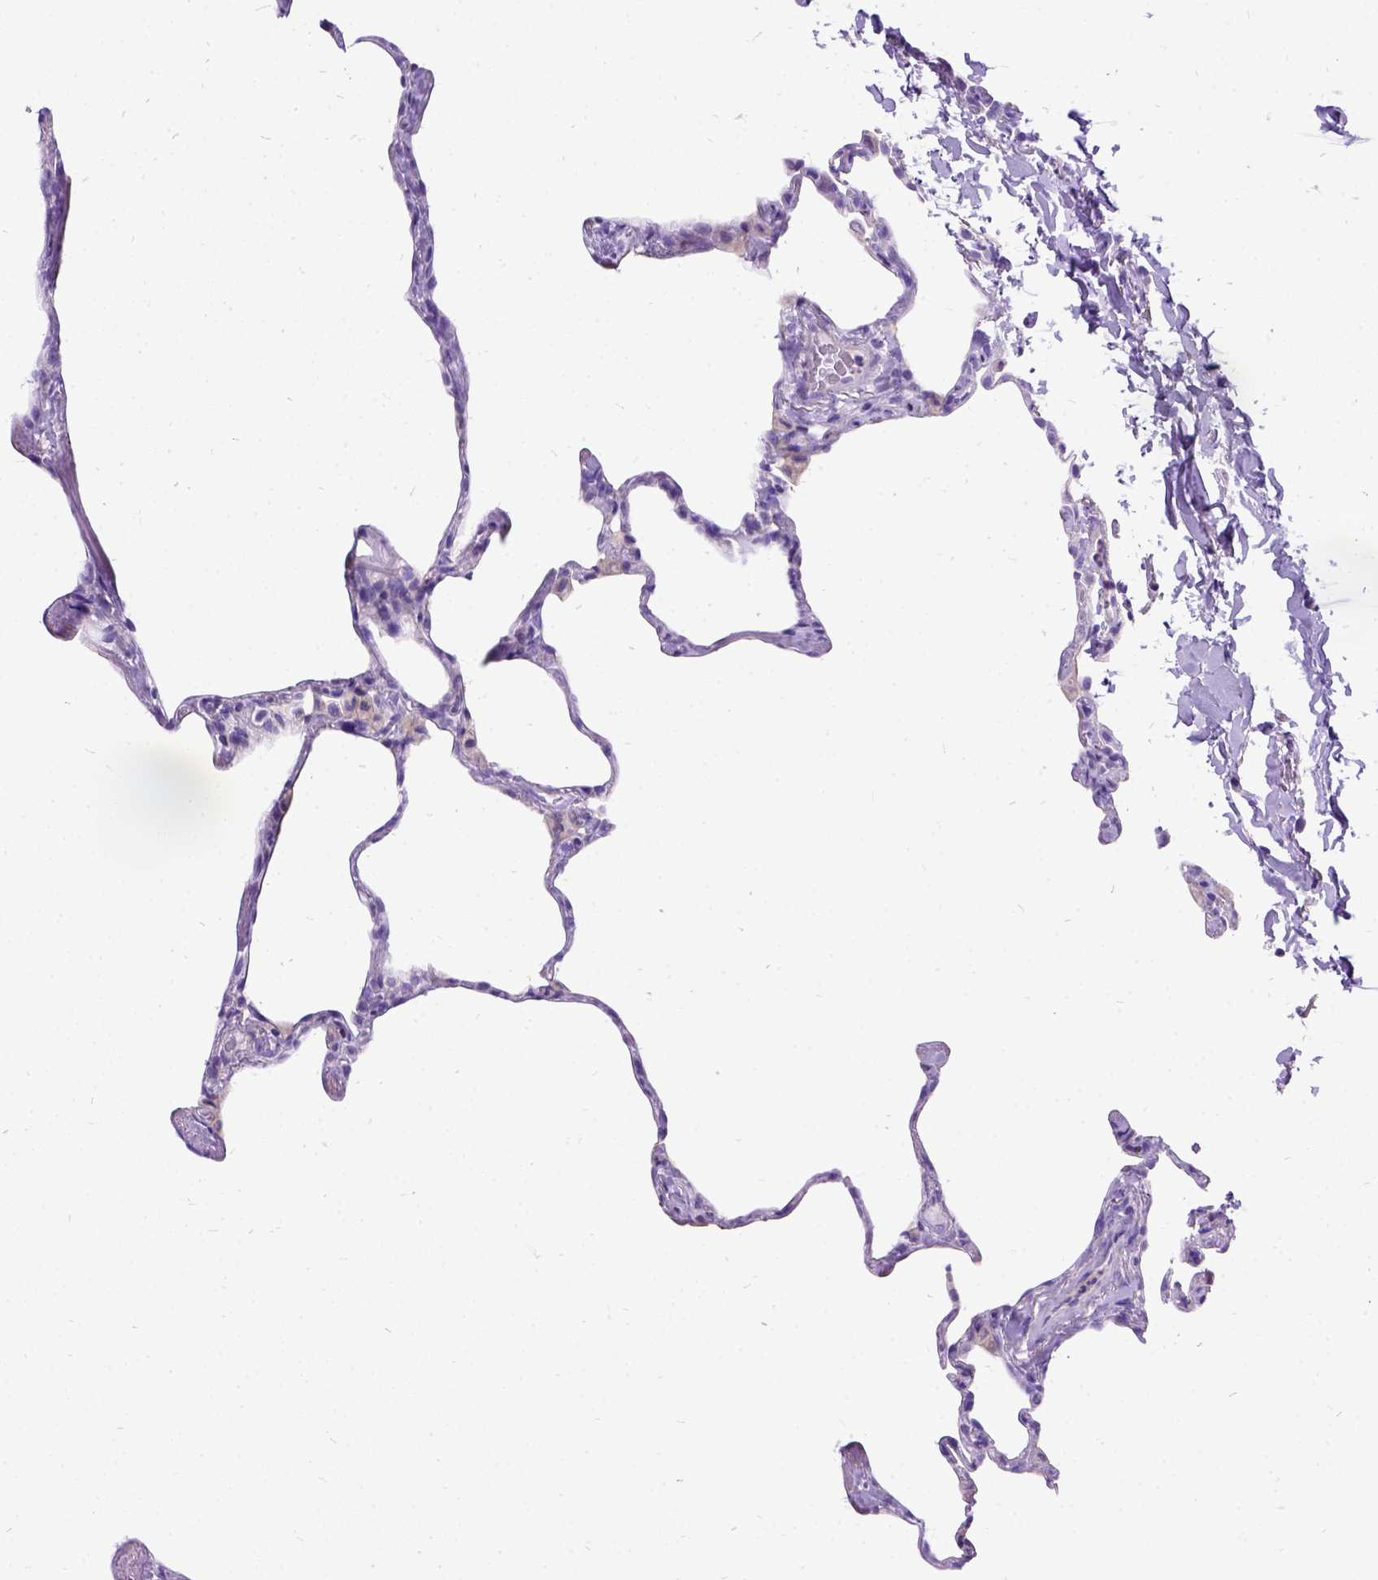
{"staining": {"intensity": "negative", "quantity": "none", "location": "none"}, "tissue": "lung", "cell_type": "Alveolar cells", "image_type": "normal", "snomed": [{"axis": "morphology", "description": "Normal tissue, NOS"}, {"axis": "topography", "description": "Lung"}], "caption": "Immunohistochemical staining of benign lung displays no significant expression in alveolar cells.", "gene": "ENSG00000254979", "patient": {"sex": "male", "age": 65}}